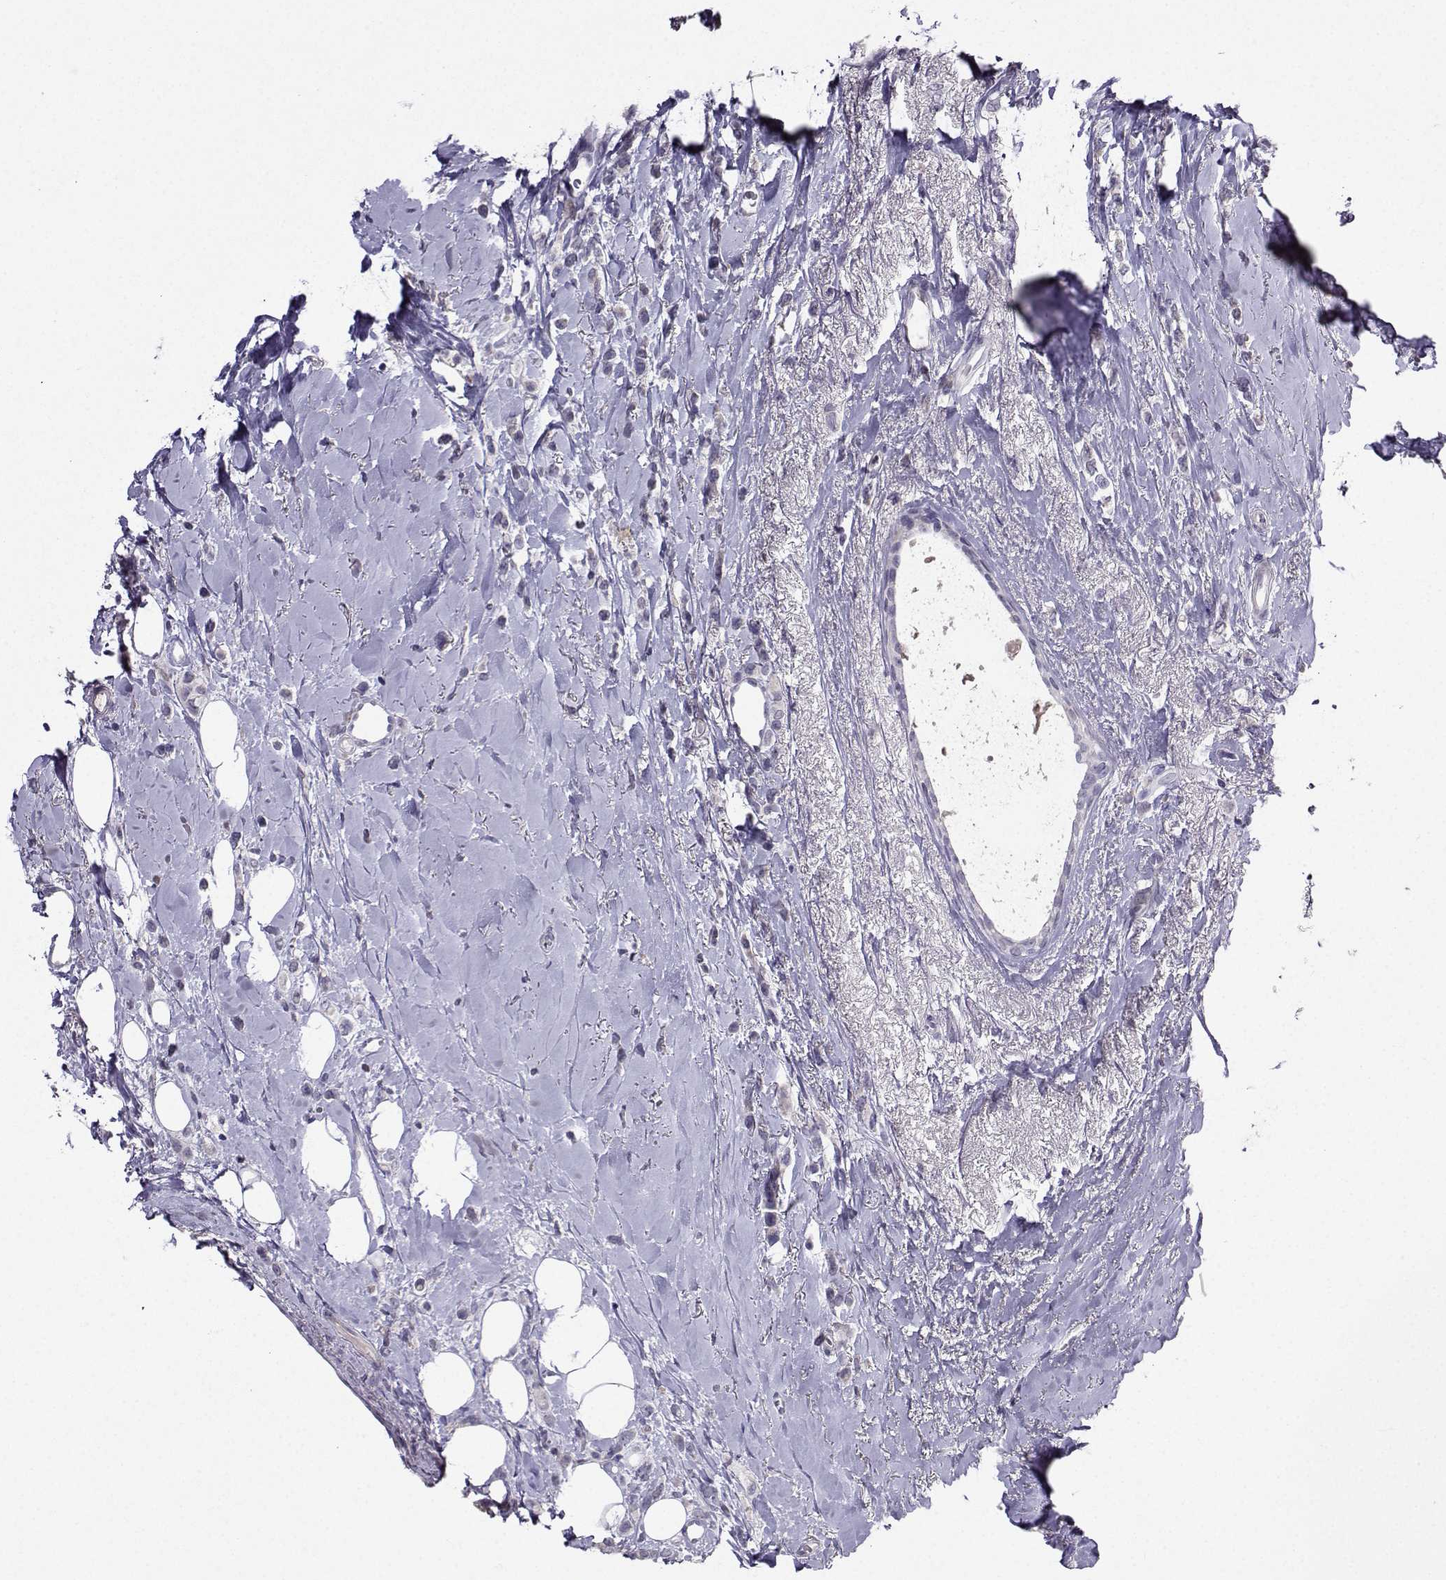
{"staining": {"intensity": "weak", "quantity": "<25%", "location": "cytoplasmic/membranous"}, "tissue": "breast cancer", "cell_type": "Tumor cells", "image_type": "cancer", "snomed": [{"axis": "morphology", "description": "Lobular carcinoma"}, {"axis": "topography", "description": "Breast"}], "caption": "The micrograph demonstrates no significant positivity in tumor cells of breast lobular carcinoma.", "gene": "CRYBB1", "patient": {"sex": "female", "age": 66}}